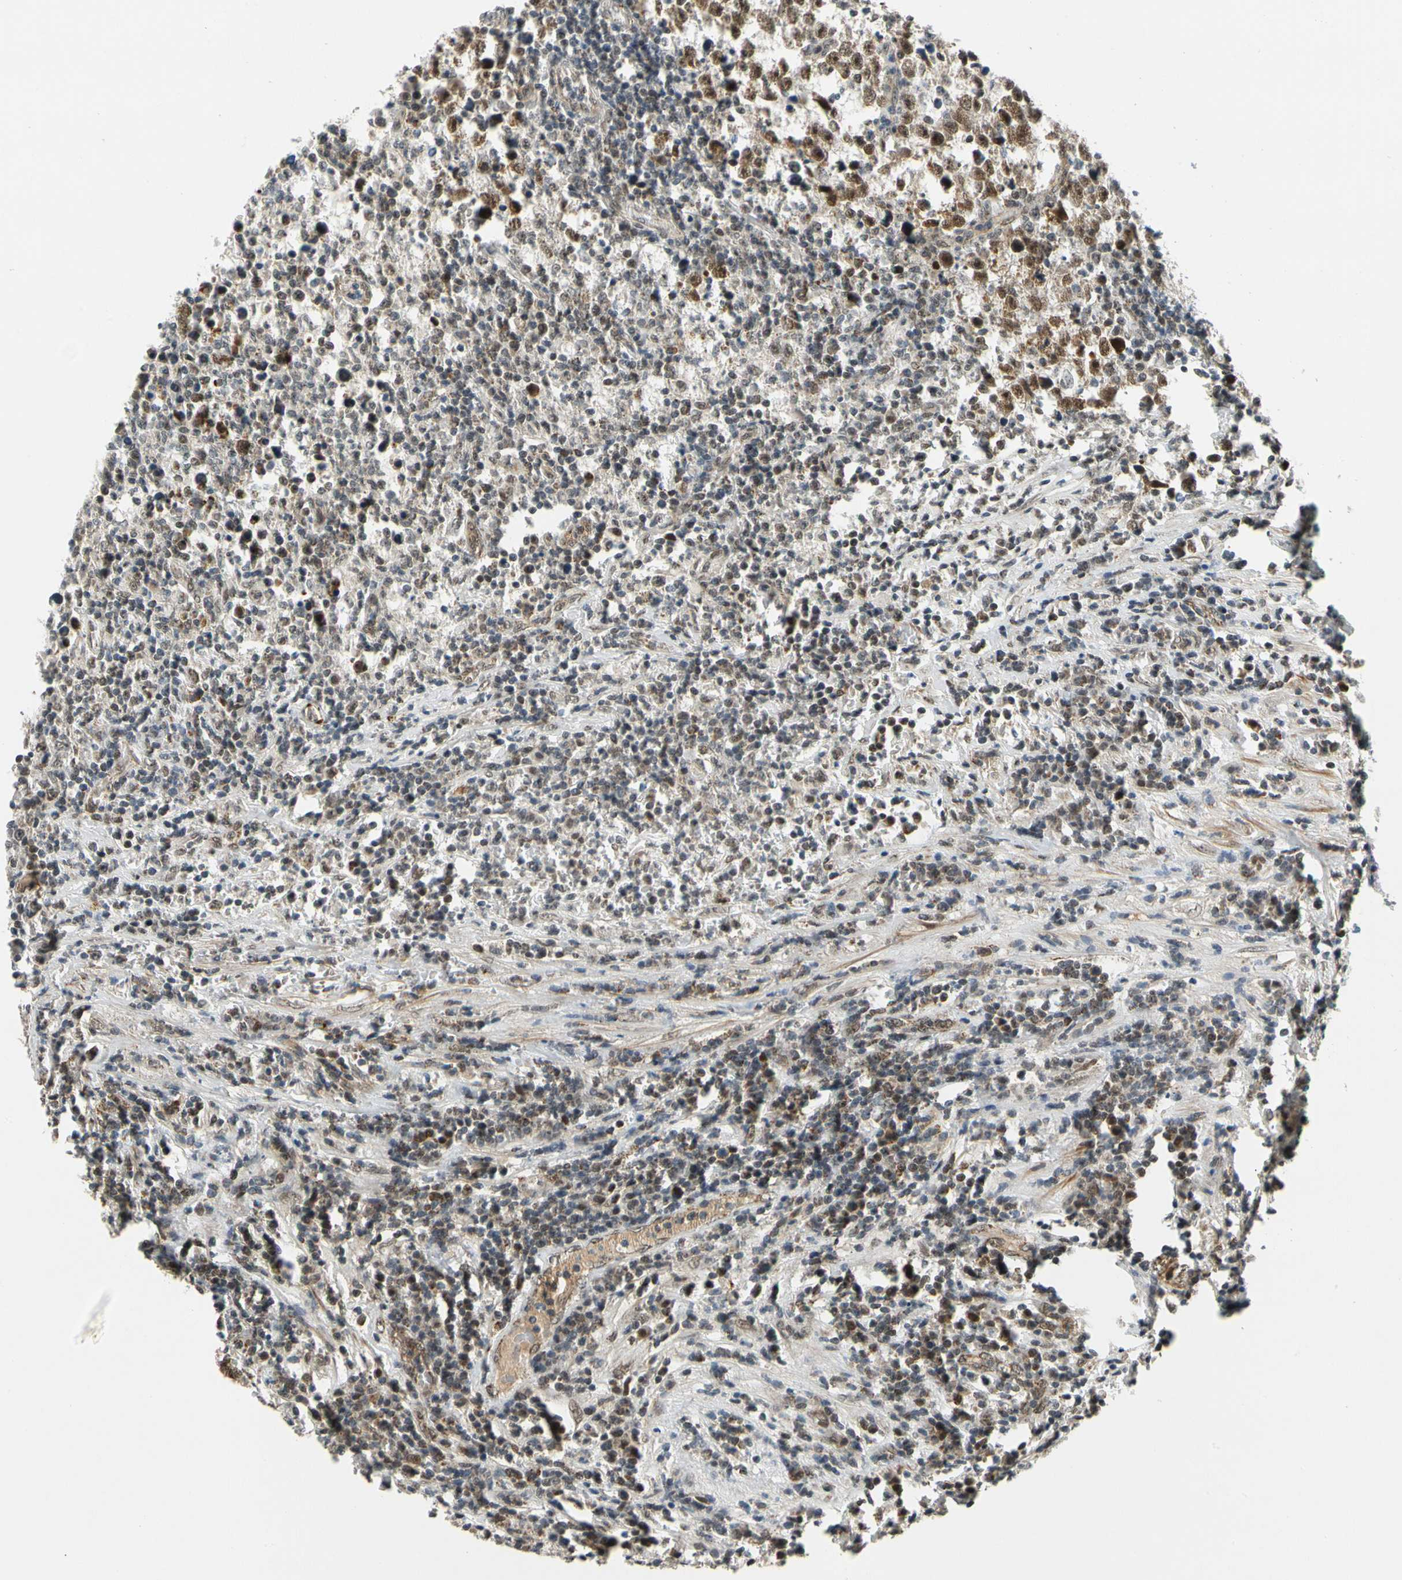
{"staining": {"intensity": "strong", "quantity": ">75%", "location": "cytoplasmic/membranous,nuclear"}, "tissue": "testis cancer", "cell_type": "Tumor cells", "image_type": "cancer", "snomed": [{"axis": "morphology", "description": "Seminoma, NOS"}, {"axis": "topography", "description": "Testis"}], "caption": "Immunohistochemical staining of human seminoma (testis) reveals strong cytoplasmic/membranous and nuclear protein expression in approximately >75% of tumor cells. Nuclei are stained in blue.", "gene": "POGZ", "patient": {"sex": "male", "age": 43}}